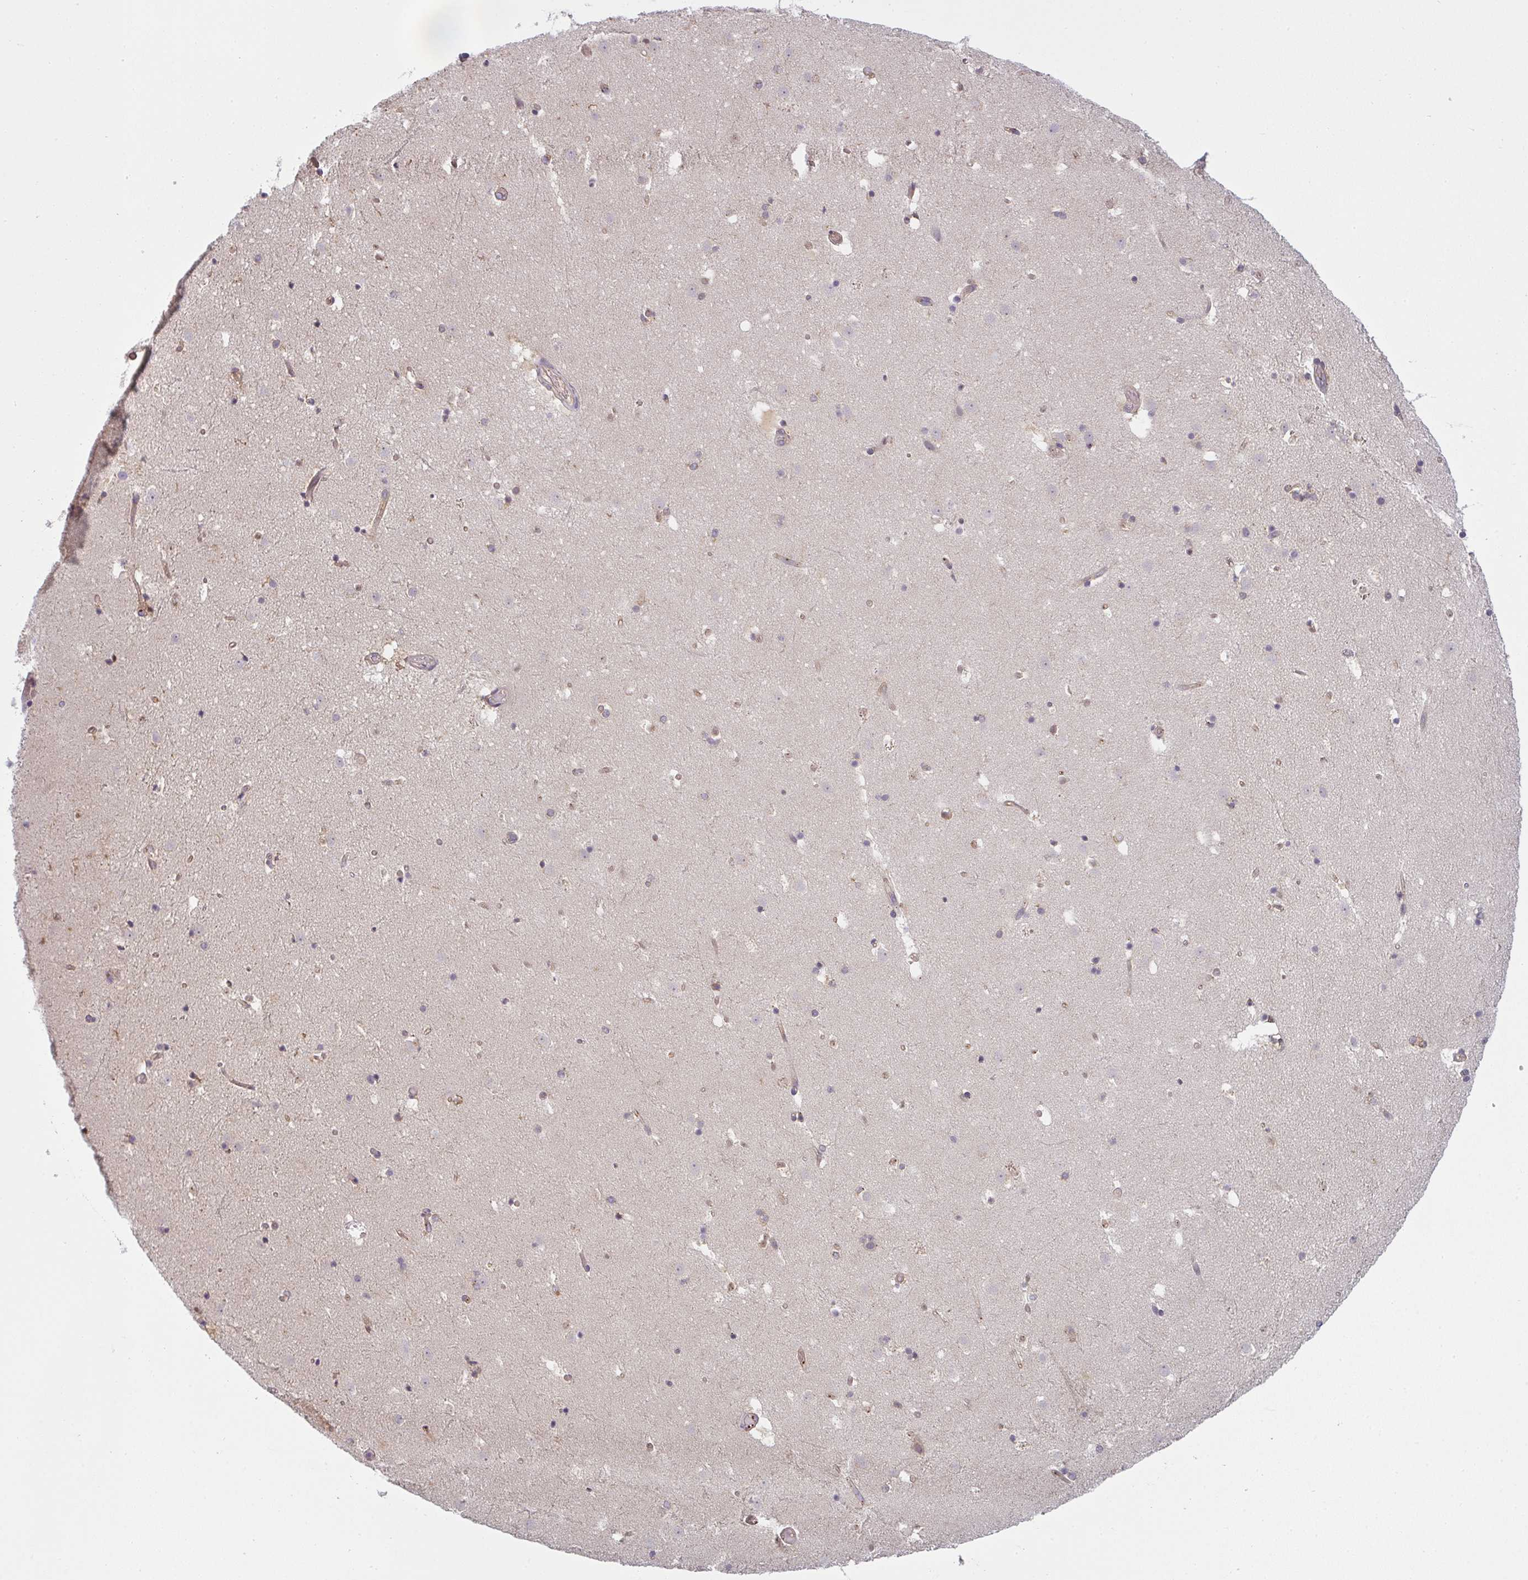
{"staining": {"intensity": "negative", "quantity": "none", "location": "none"}, "tissue": "caudate", "cell_type": "Glial cells", "image_type": "normal", "snomed": [{"axis": "morphology", "description": "Normal tissue, NOS"}, {"axis": "topography", "description": "Lateral ventricle wall"}], "caption": "Glial cells are negative for brown protein staining in benign caudate. (DAB (3,3'-diaminobenzidine) immunohistochemistry visualized using brightfield microscopy, high magnification).", "gene": "SNX5", "patient": {"sex": "male", "age": 37}}